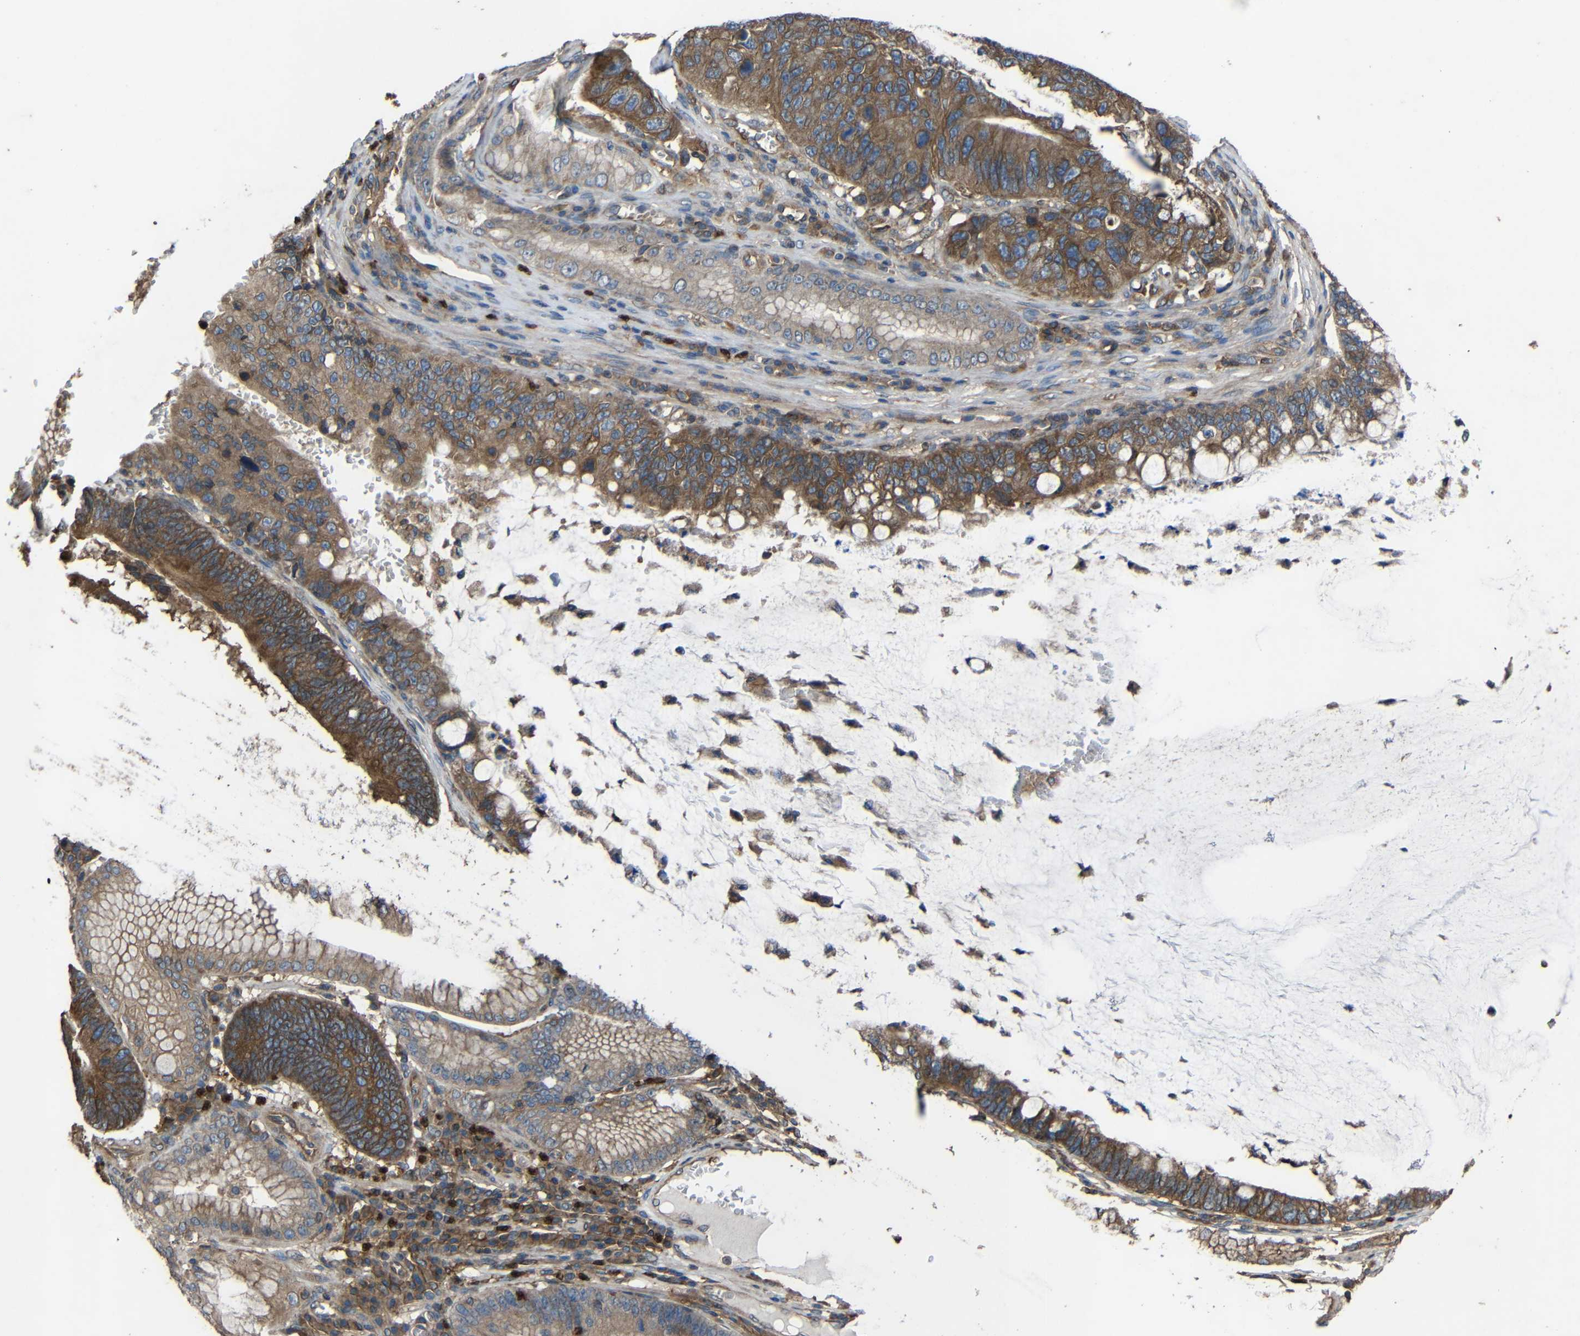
{"staining": {"intensity": "moderate", "quantity": ">75%", "location": "cytoplasmic/membranous"}, "tissue": "stomach cancer", "cell_type": "Tumor cells", "image_type": "cancer", "snomed": [{"axis": "morphology", "description": "Adenocarcinoma, NOS"}, {"axis": "topography", "description": "Stomach"}], "caption": "Immunohistochemistry micrograph of adenocarcinoma (stomach) stained for a protein (brown), which reveals medium levels of moderate cytoplasmic/membranous positivity in approximately >75% of tumor cells.", "gene": "TREM2", "patient": {"sex": "male", "age": 59}}